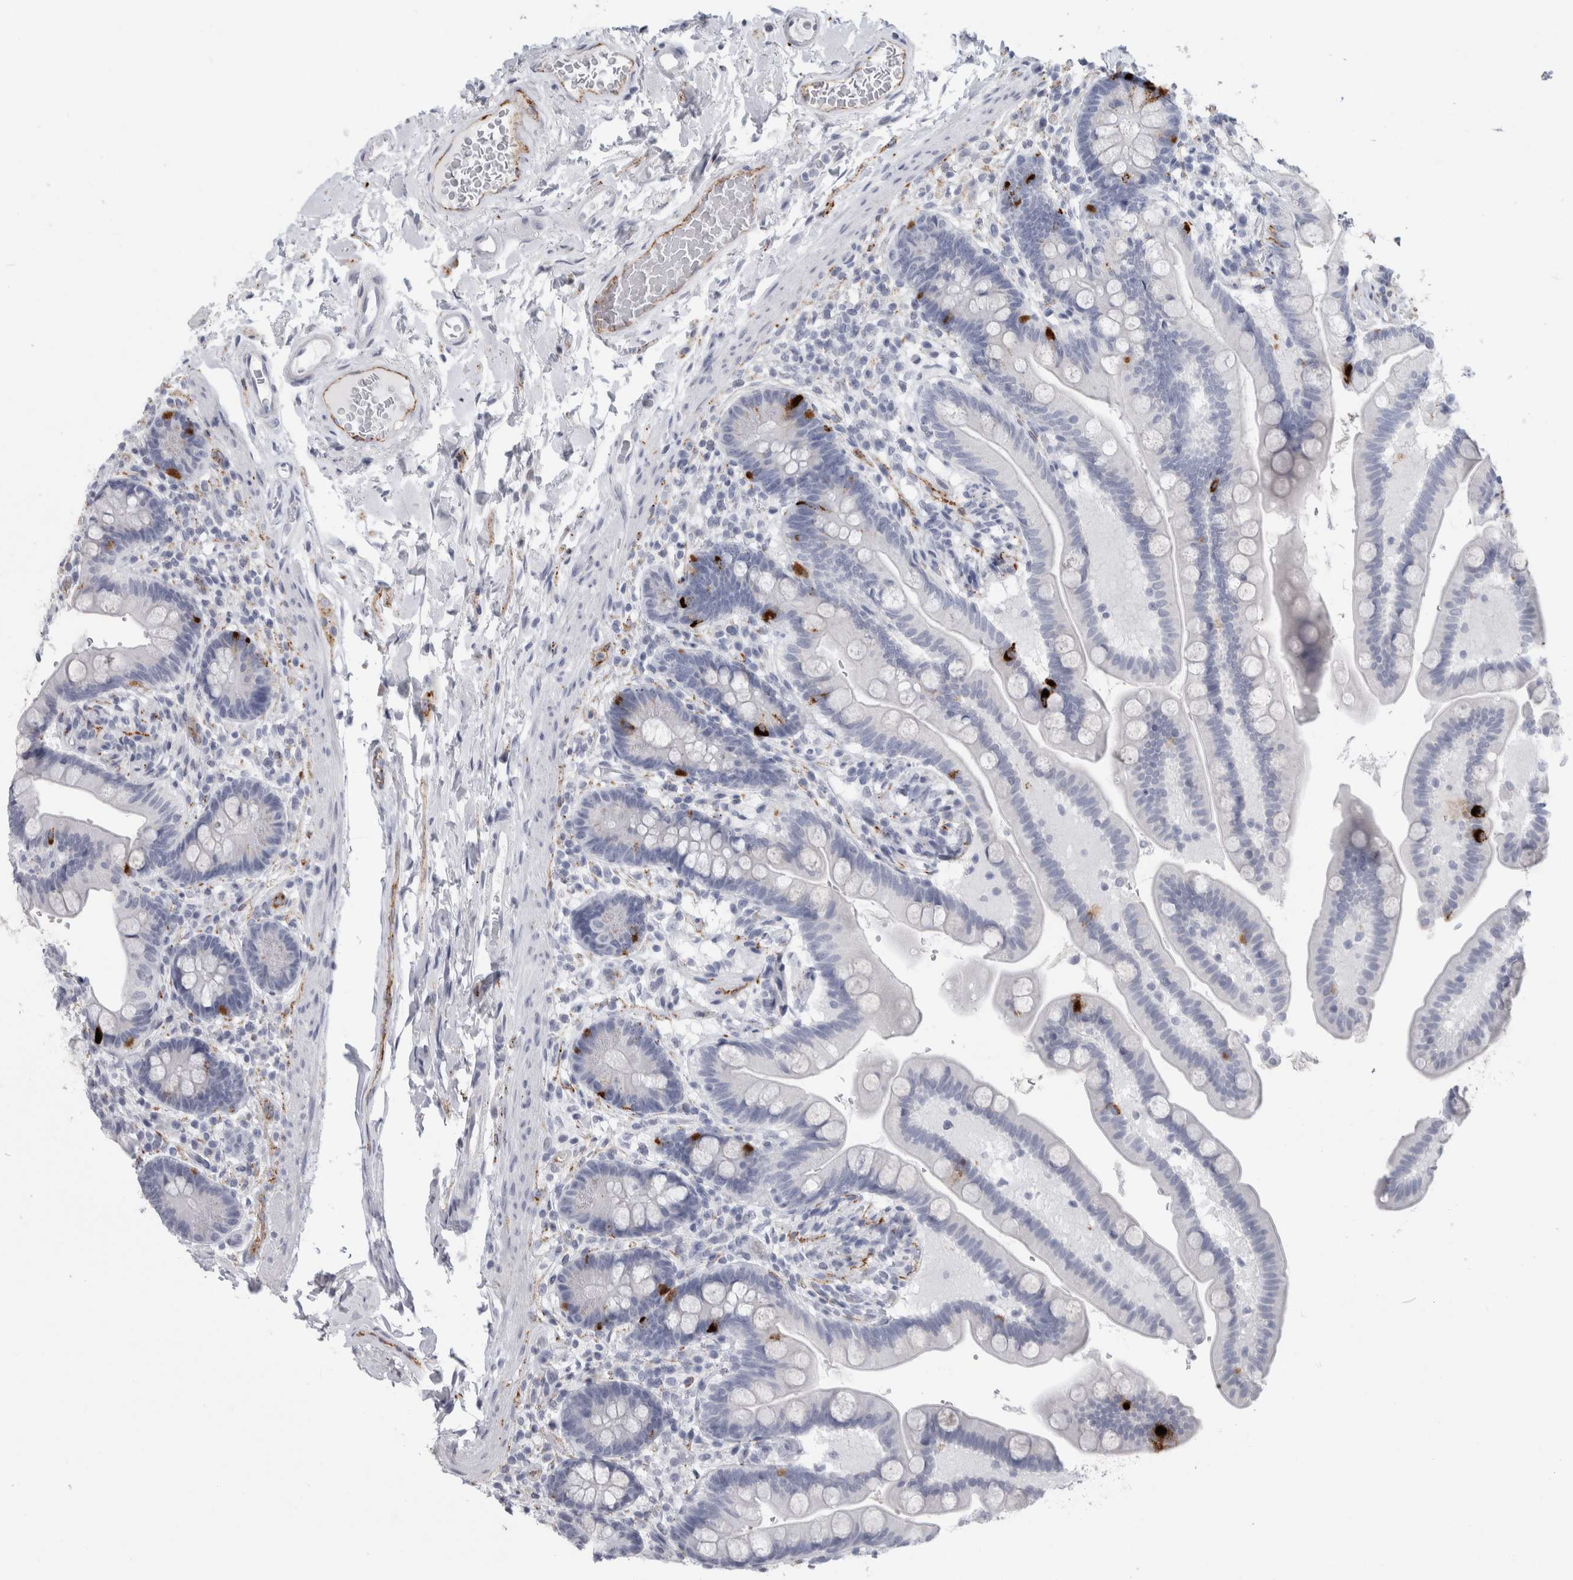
{"staining": {"intensity": "moderate", "quantity": ">75%", "location": "cytoplasmic/membranous"}, "tissue": "colon", "cell_type": "Endothelial cells", "image_type": "normal", "snomed": [{"axis": "morphology", "description": "Normal tissue, NOS"}, {"axis": "topography", "description": "Smooth muscle"}, {"axis": "topography", "description": "Colon"}], "caption": "A brown stain shows moderate cytoplasmic/membranous staining of a protein in endothelial cells of normal human colon. The staining was performed using DAB (3,3'-diaminobenzidine), with brown indicating positive protein expression. Nuclei are stained blue with hematoxylin.", "gene": "CPE", "patient": {"sex": "male", "age": 73}}